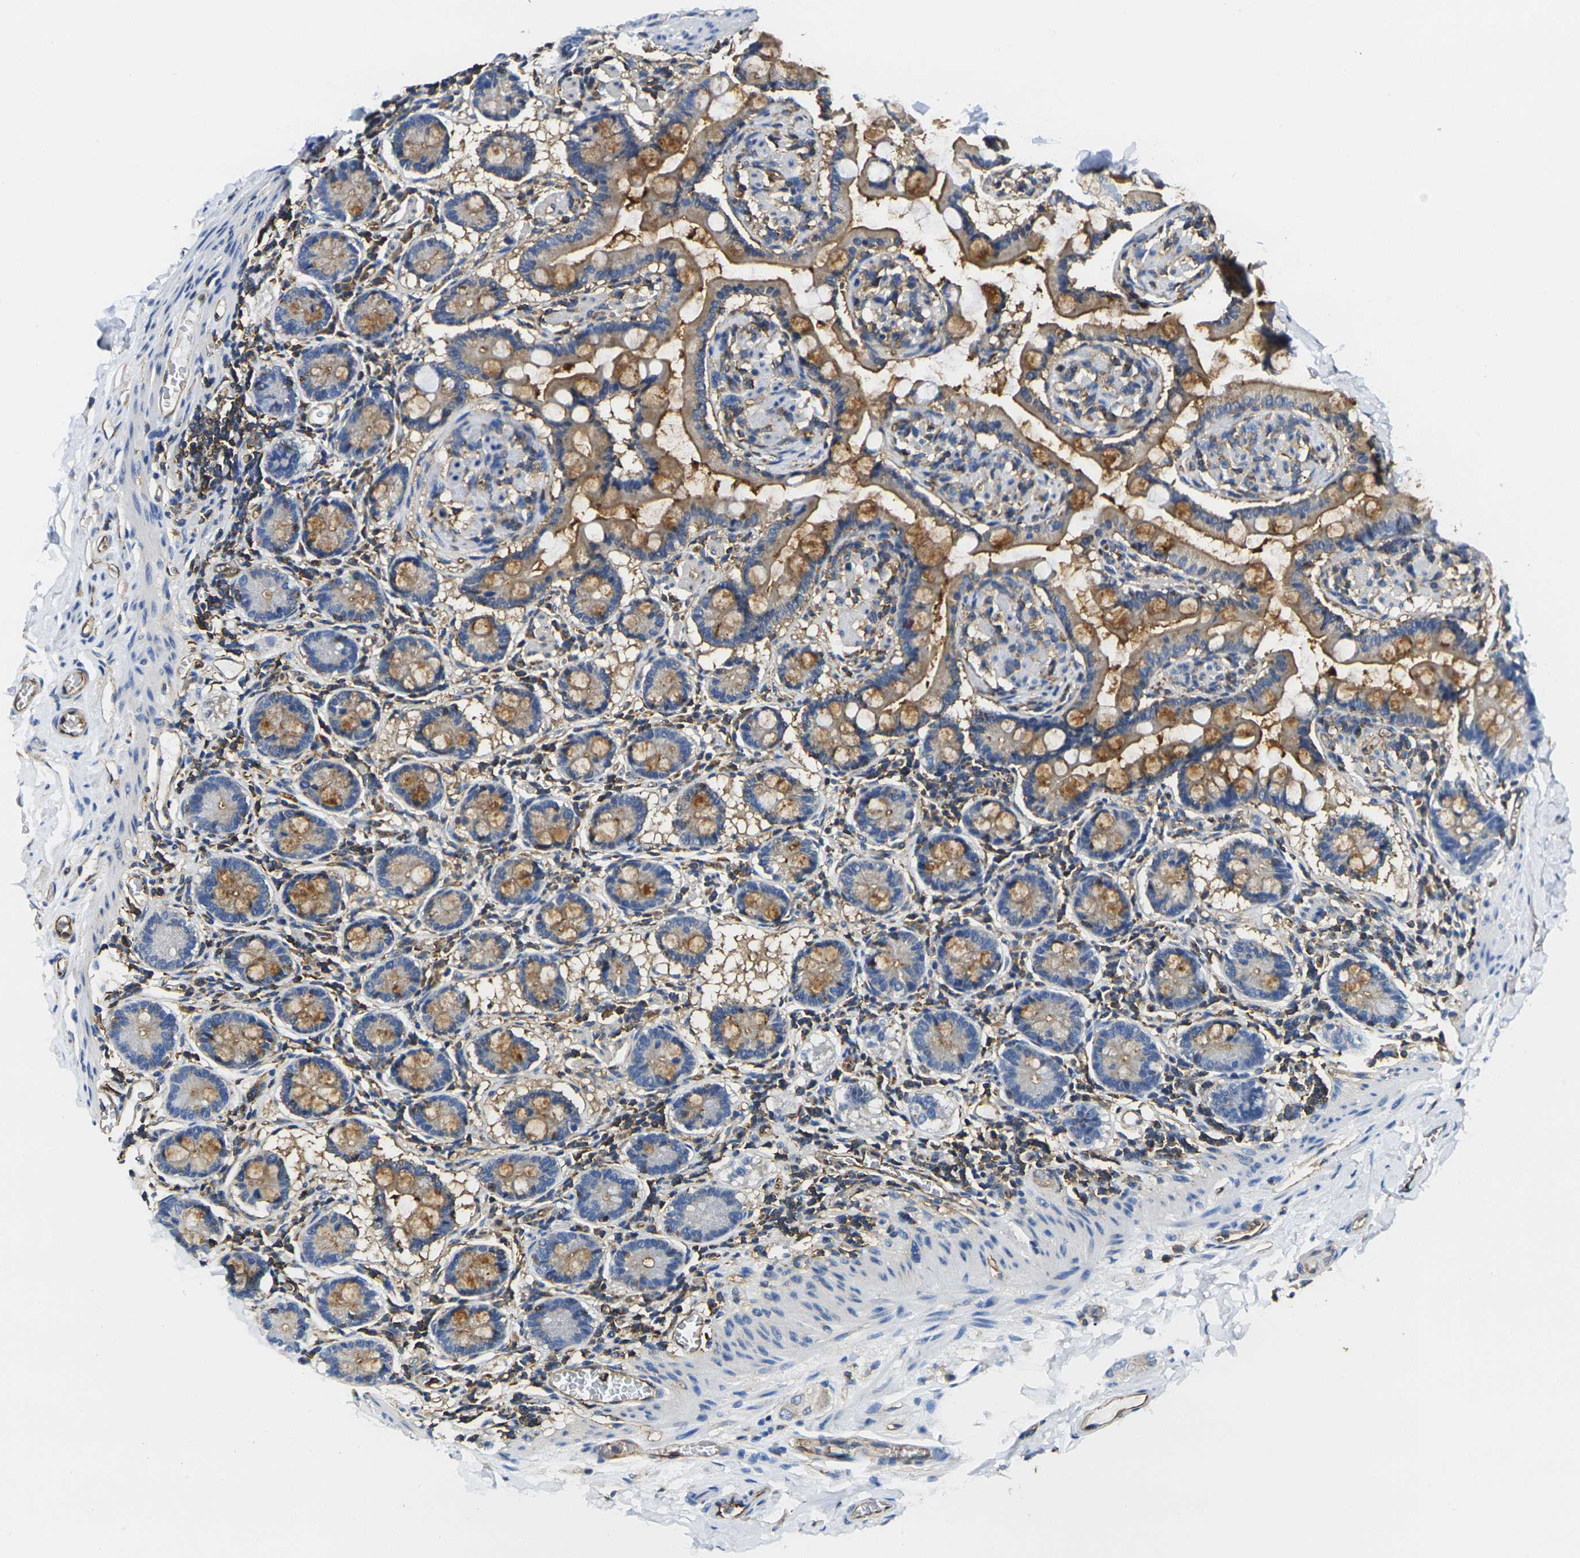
{"staining": {"intensity": "moderate", "quantity": "25%-75%", "location": "cytoplasmic/membranous"}, "tissue": "small intestine", "cell_type": "Glandular cells", "image_type": "normal", "snomed": [{"axis": "morphology", "description": "Normal tissue, NOS"}, {"axis": "topography", "description": "Small intestine"}], "caption": "Protein staining reveals moderate cytoplasmic/membranous staining in approximately 25%-75% of glandular cells in normal small intestine. The protein is shown in brown color, while the nuclei are stained blue.", "gene": "FAM110D", "patient": {"sex": "male", "age": 41}}